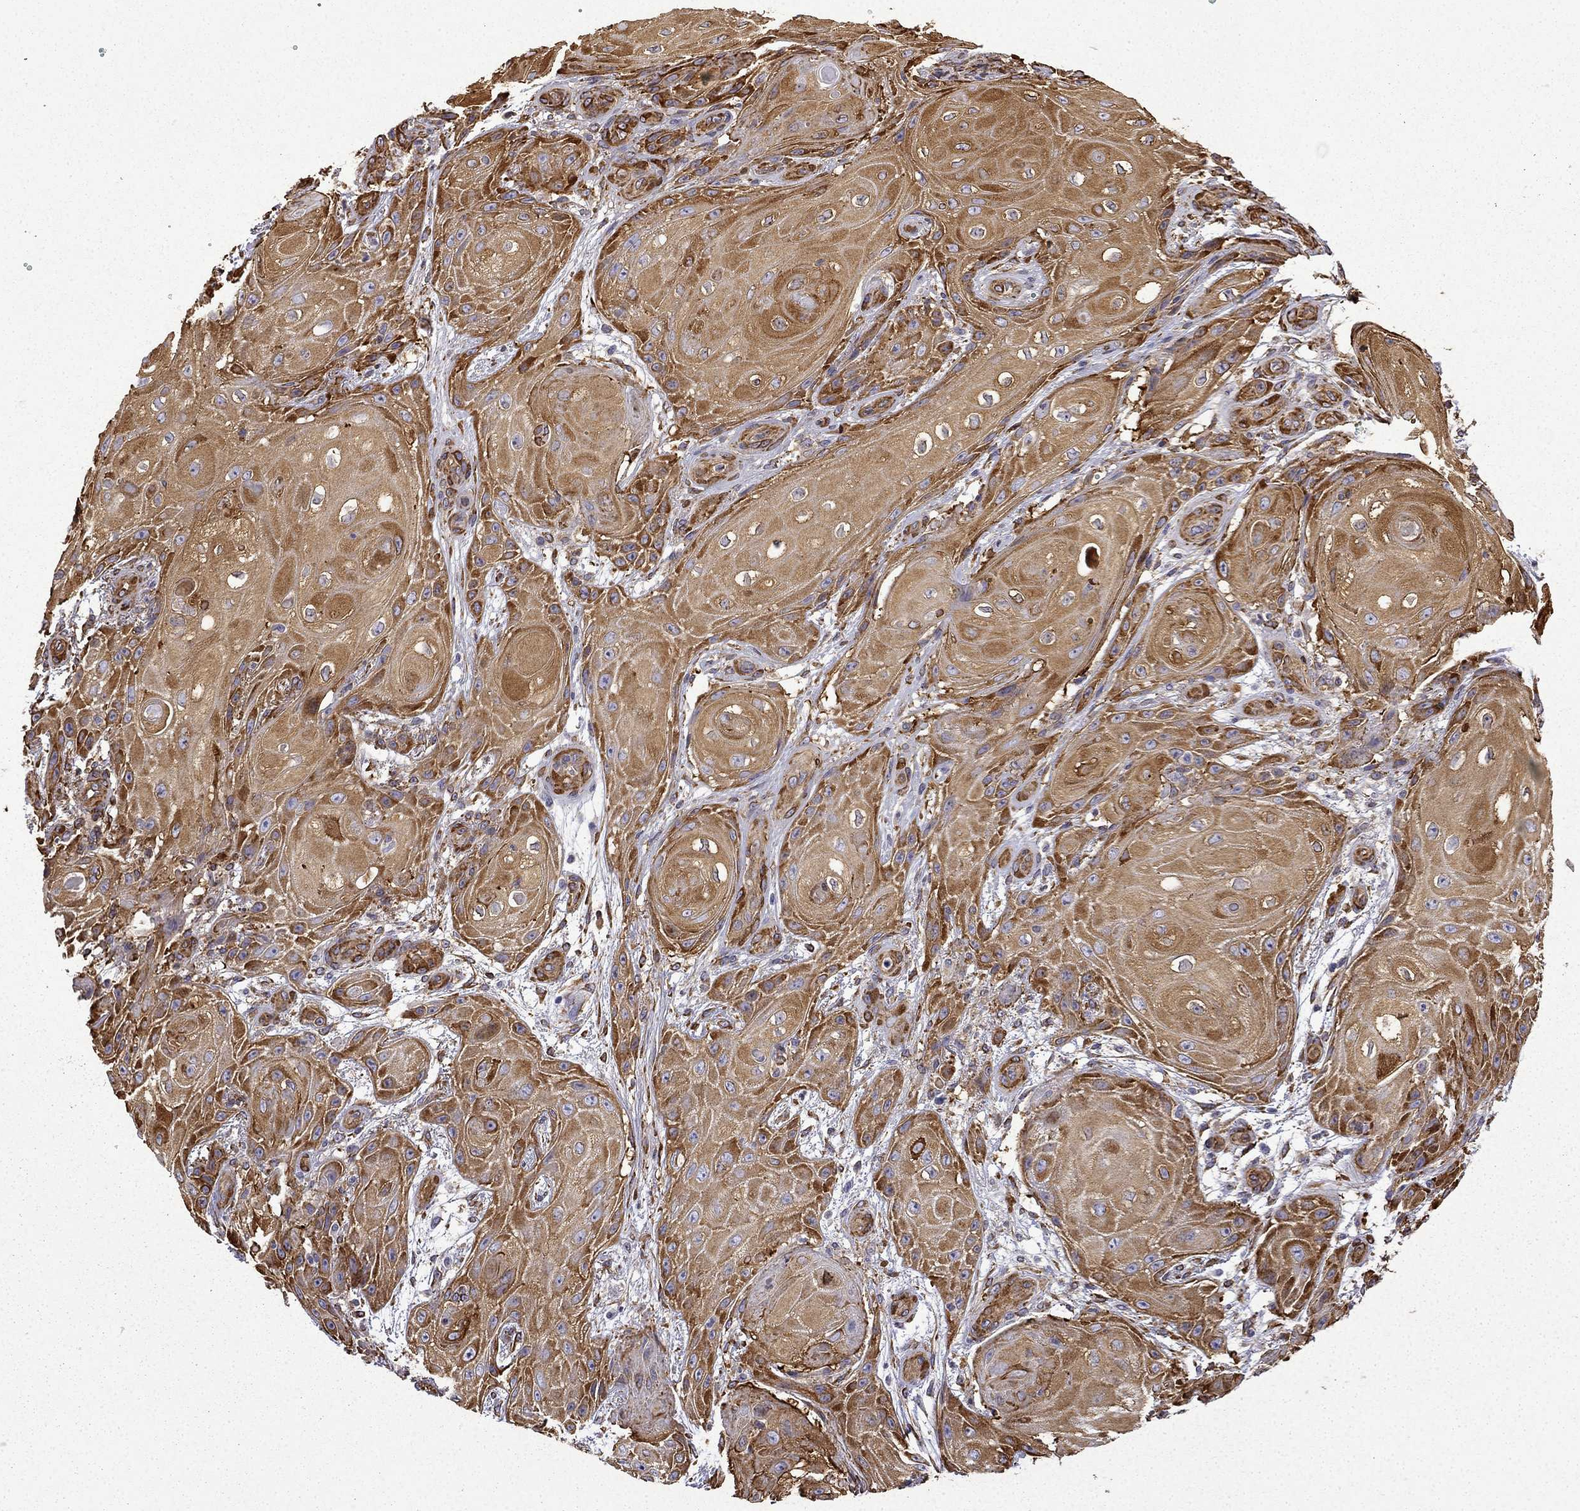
{"staining": {"intensity": "strong", "quantity": ">75%", "location": "cytoplasmic/membranous"}, "tissue": "skin cancer", "cell_type": "Tumor cells", "image_type": "cancer", "snomed": [{"axis": "morphology", "description": "Squamous cell carcinoma, NOS"}, {"axis": "topography", "description": "Skin"}], "caption": "The photomicrograph exhibits immunohistochemical staining of skin cancer. There is strong cytoplasmic/membranous staining is seen in approximately >75% of tumor cells.", "gene": "MAP4", "patient": {"sex": "male", "age": 62}}